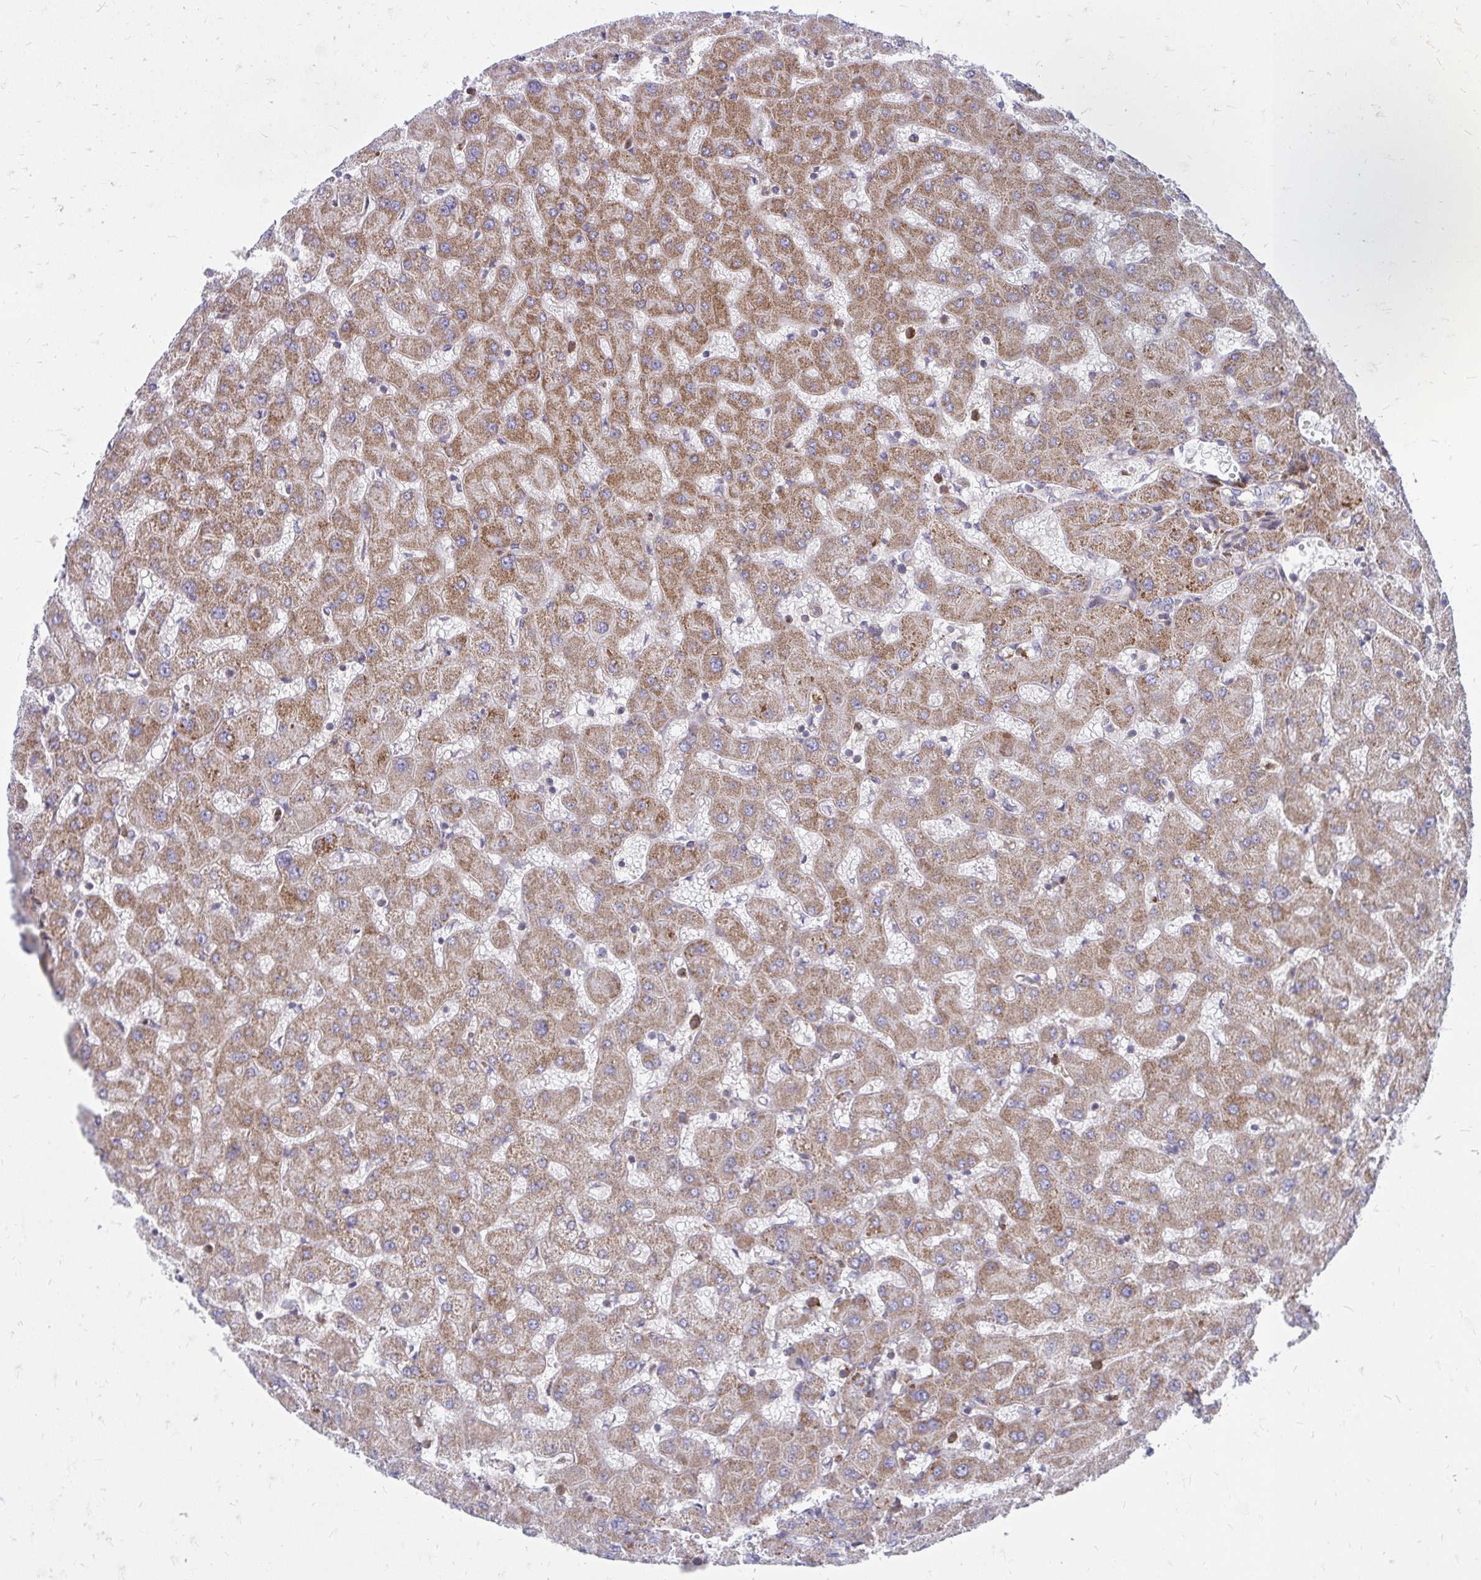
{"staining": {"intensity": "negative", "quantity": "none", "location": "none"}, "tissue": "liver", "cell_type": "Cholangiocytes", "image_type": "normal", "snomed": [{"axis": "morphology", "description": "Normal tissue, NOS"}, {"axis": "topography", "description": "Liver"}], "caption": "Immunohistochemistry image of normal liver: human liver stained with DAB (3,3'-diaminobenzidine) shows no significant protein positivity in cholangiocytes. Brightfield microscopy of immunohistochemistry (IHC) stained with DAB (brown) and hematoxylin (blue), captured at high magnification.", "gene": "ASAP1", "patient": {"sex": "female", "age": 63}}